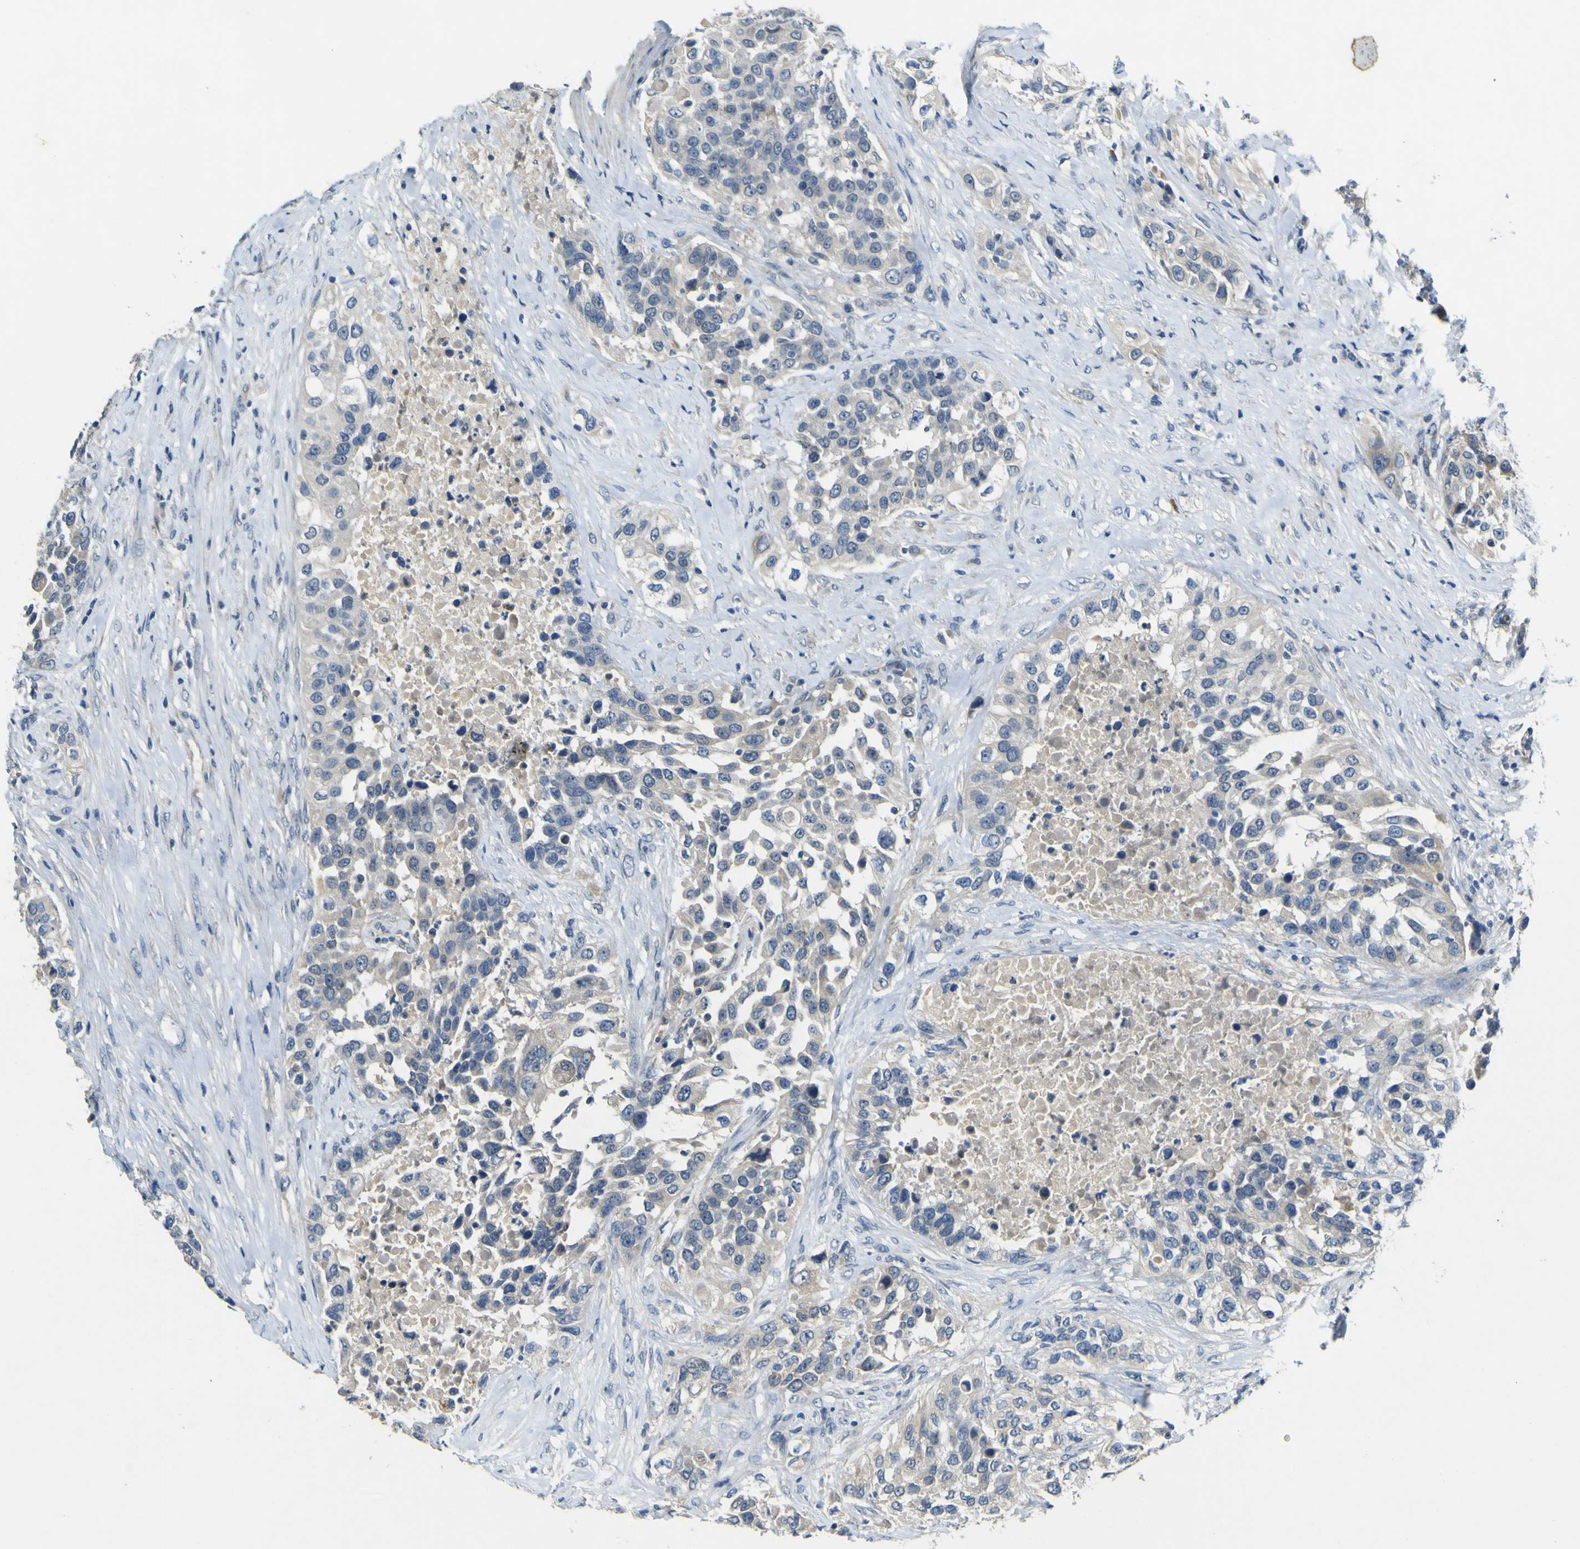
{"staining": {"intensity": "weak", "quantity": "<25%", "location": "cytoplasmic/membranous"}, "tissue": "urothelial cancer", "cell_type": "Tumor cells", "image_type": "cancer", "snomed": [{"axis": "morphology", "description": "Urothelial carcinoma, High grade"}, {"axis": "topography", "description": "Urinary bladder"}], "caption": "The immunohistochemistry image has no significant staining in tumor cells of high-grade urothelial carcinoma tissue.", "gene": "LDLR", "patient": {"sex": "female", "age": 80}}